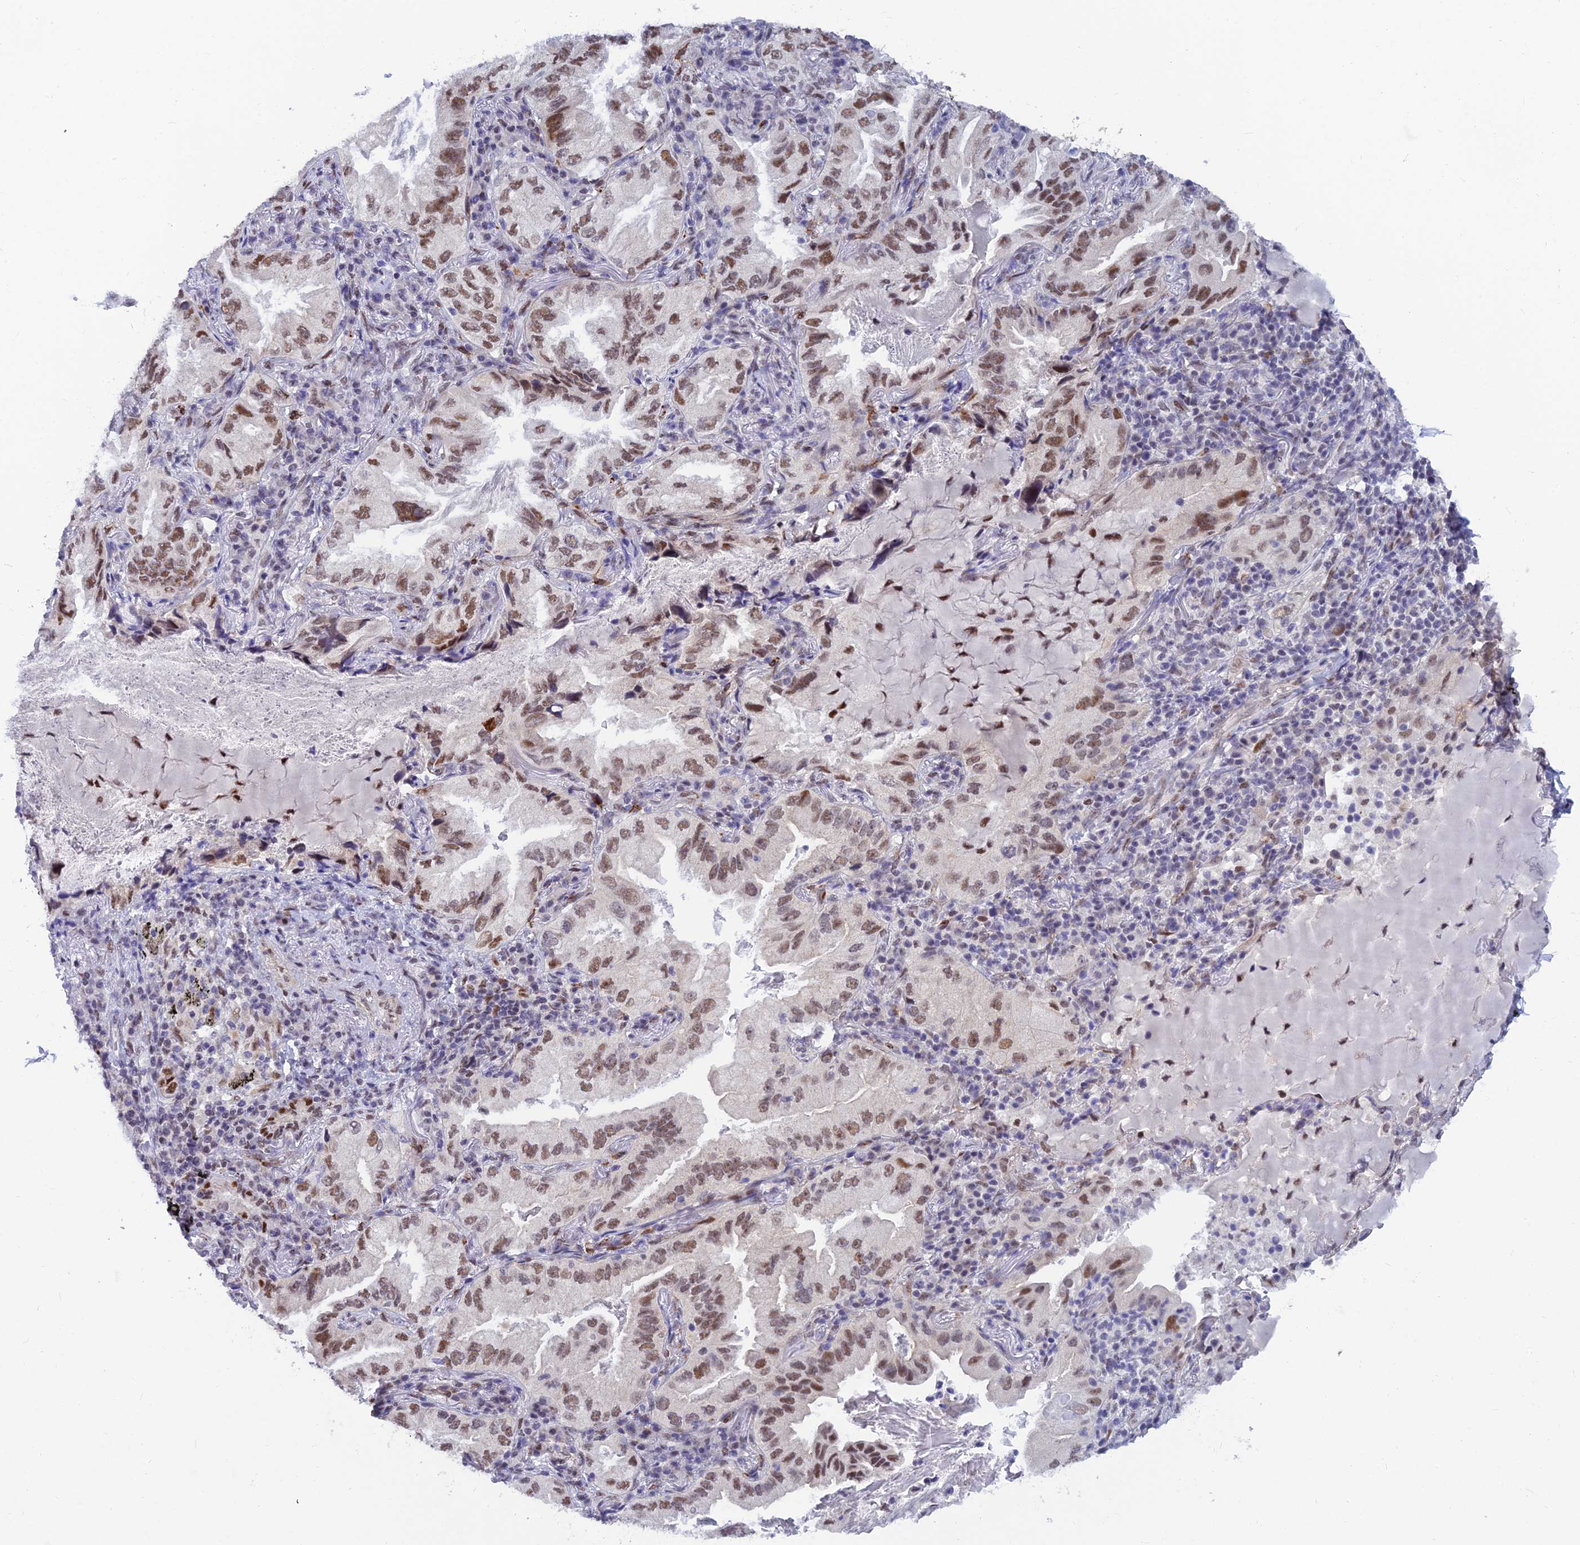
{"staining": {"intensity": "moderate", "quantity": ">75%", "location": "nuclear"}, "tissue": "lung cancer", "cell_type": "Tumor cells", "image_type": "cancer", "snomed": [{"axis": "morphology", "description": "Adenocarcinoma, NOS"}, {"axis": "topography", "description": "Lung"}], "caption": "The photomicrograph shows immunohistochemical staining of lung cancer (adenocarcinoma). There is moderate nuclear positivity is seen in about >75% of tumor cells.", "gene": "CLK4", "patient": {"sex": "female", "age": 69}}